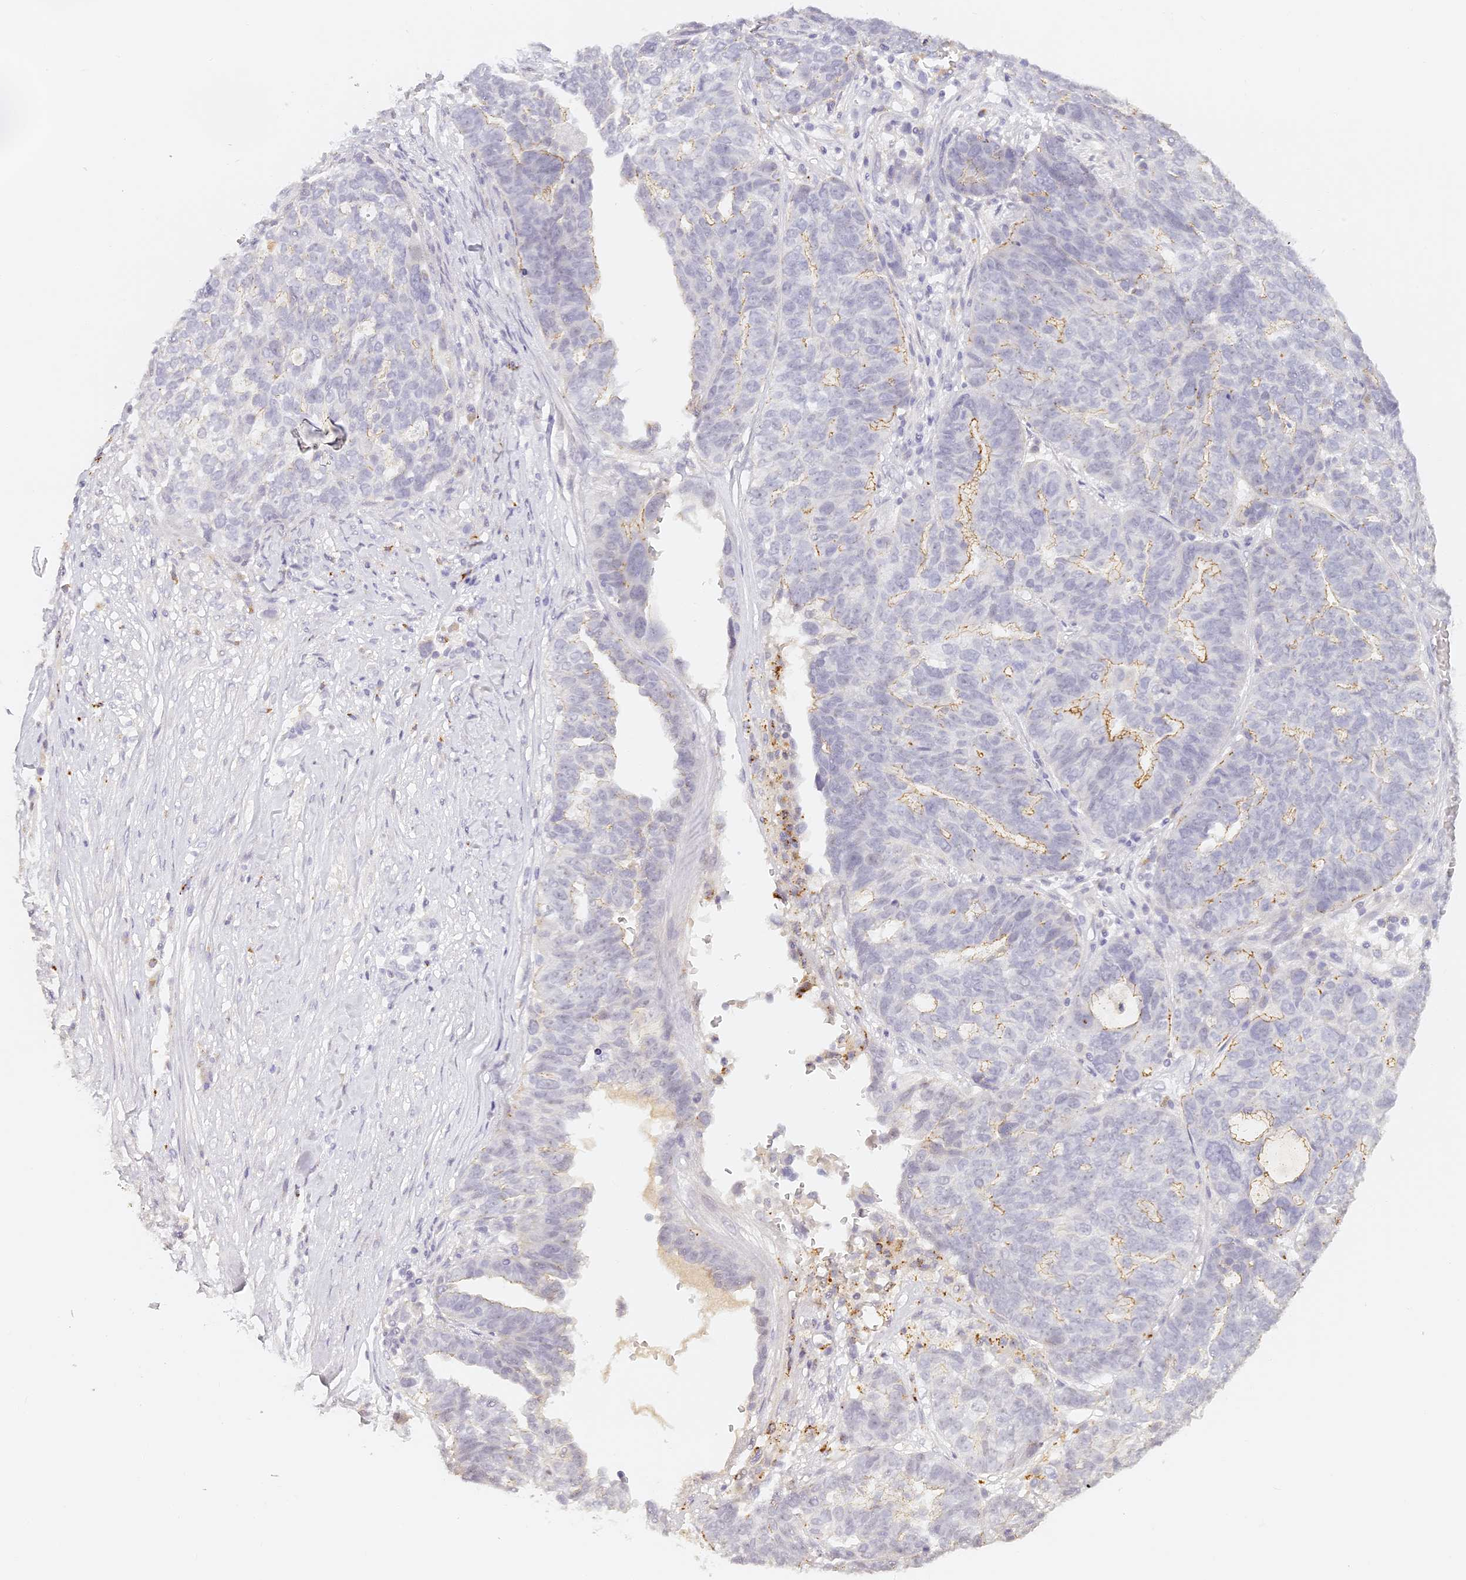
{"staining": {"intensity": "moderate", "quantity": "<25%", "location": "cytoplasmic/membranous"}, "tissue": "ovarian cancer", "cell_type": "Tumor cells", "image_type": "cancer", "snomed": [{"axis": "morphology", "description": "Cystadenocarcinoma, serous, NOS"}, {"axis": "topography", "description": "Ovary"}], "caption": "Serous cystadenocarcinoma (ovarian) was stained to show a protein in brown. There is low levels of moderate cytoplasmic/membranous expression in about <25% of tumor cells.", "gene": "ELL3", "patient": {"sex": "female", "age": 59}}